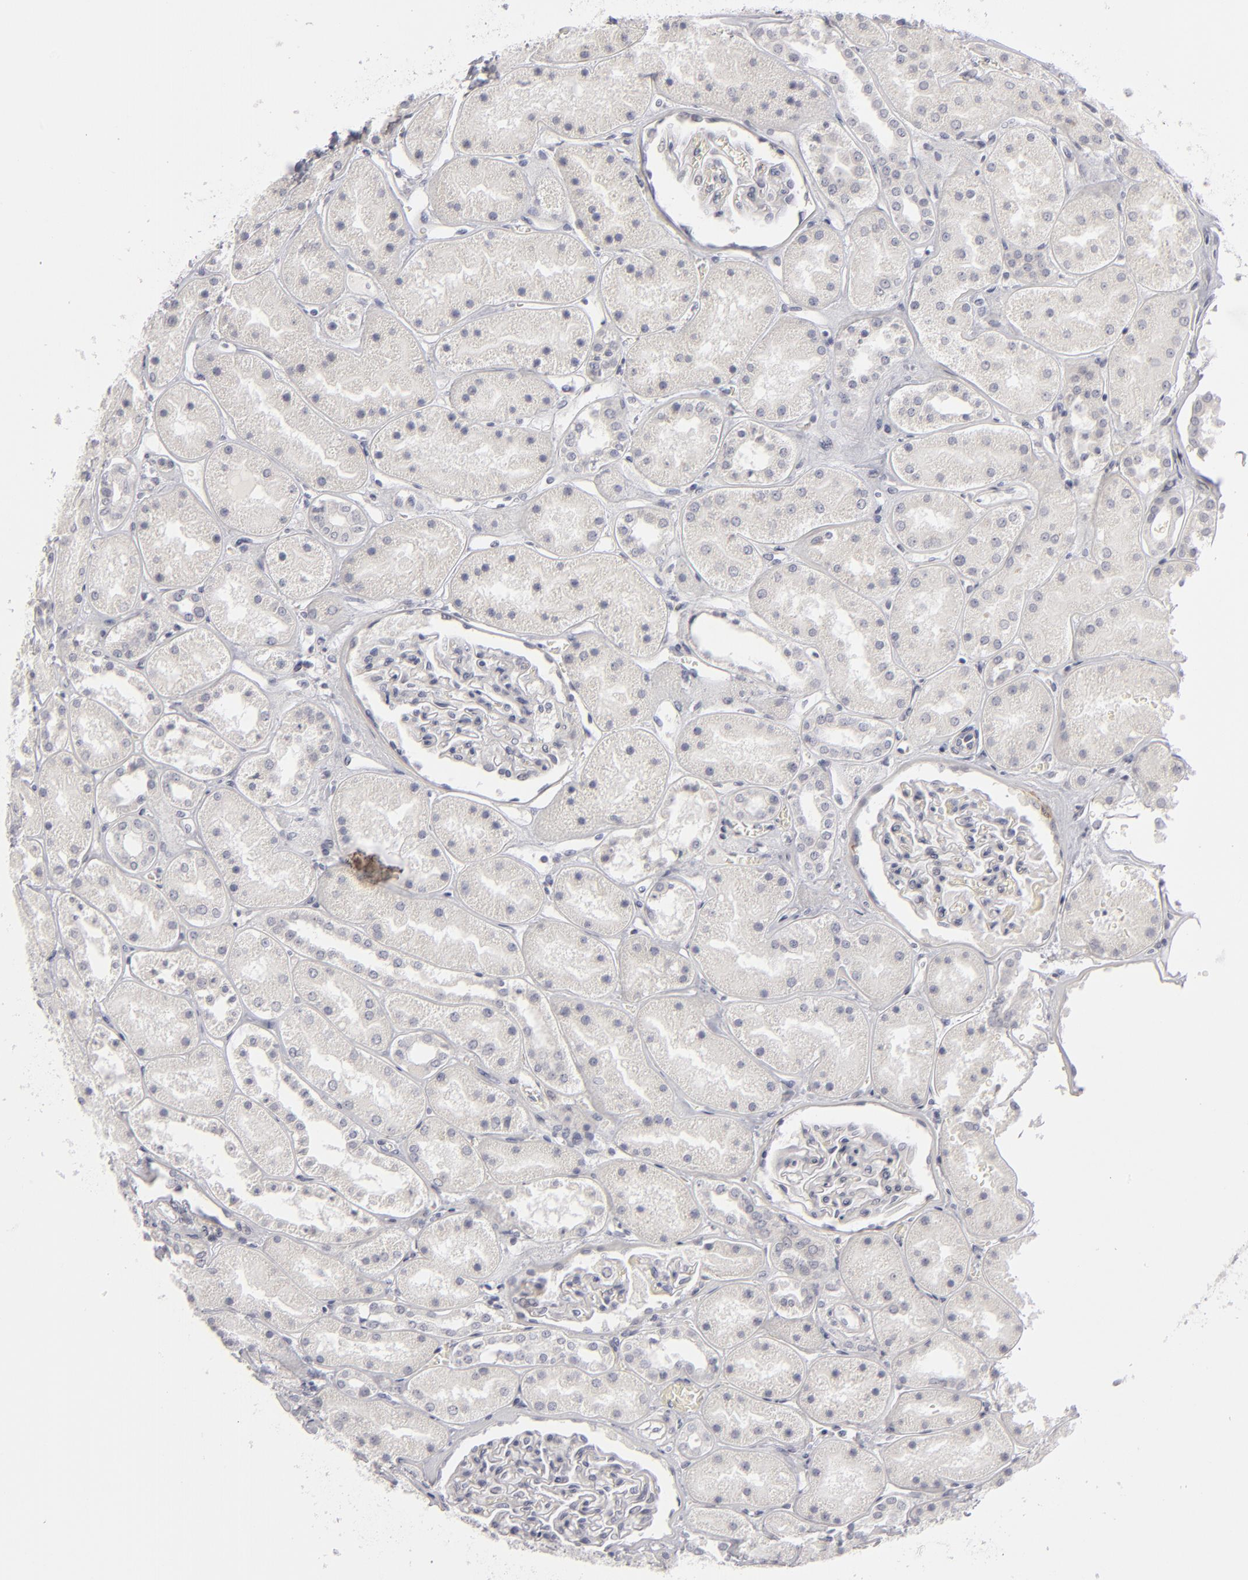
{"staining": {"intensity": "negative", "quantity": "none", "location": "none"}, "tissue": "kidney", "cell_type": "Cells in glomeruli", "image_type": "normal", "snomed": [{"axis": "morphology", "description": "Normal tissue, NOS"}, {"axis": "topography", "description": "Kidney"}], "caption": "Photomicrograph shows no protein positivity in cells in glomeruli of normal kidney.", "gene": "KIAA1210", "patient": {"sex": "male", "age": 28}}